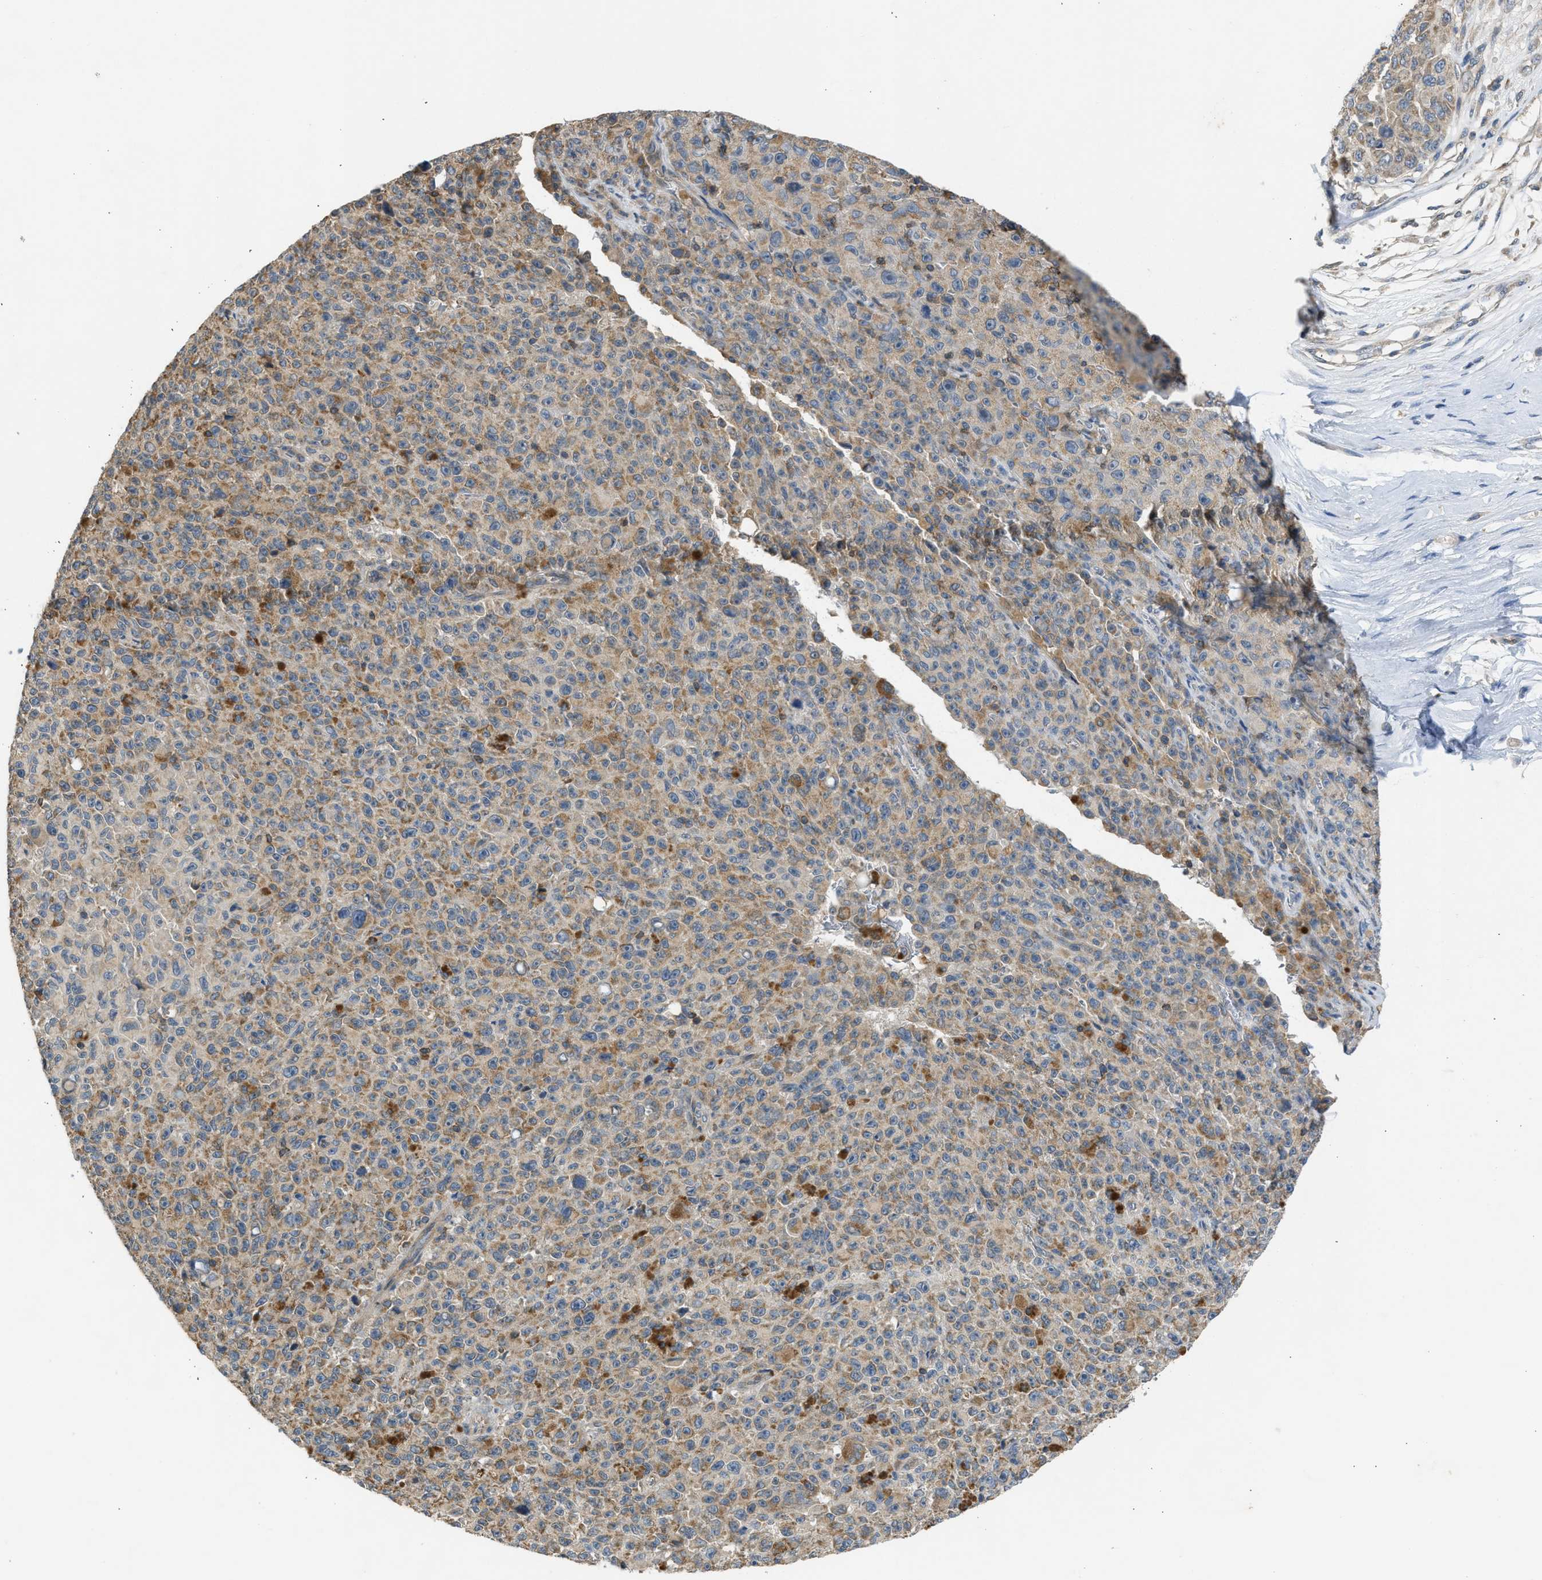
{"staining": {"intensity": "moderate", "quantity": "25%-75%", "location": "cytoplasmic/membranous"}, "tissue": "melanoma", "cell_type": "Tumor cells", "image_type": "cancer", "snomed": [{"axis": "morphology", "description": "Malignant melanoma, NOS"}, {"axis": "topography", "description": "Skin"}], "caption": "Tumor cells reveal moderate cytoplasmic/membranous expression in about 25%-75% of cells in melanoma. (DAB (3,3'-diaminobenzidine) = brown stain, brightfield microscopy at high magnification).", "gene": "CYP1A1", "patient": {"sex": "female", "age": 82}}